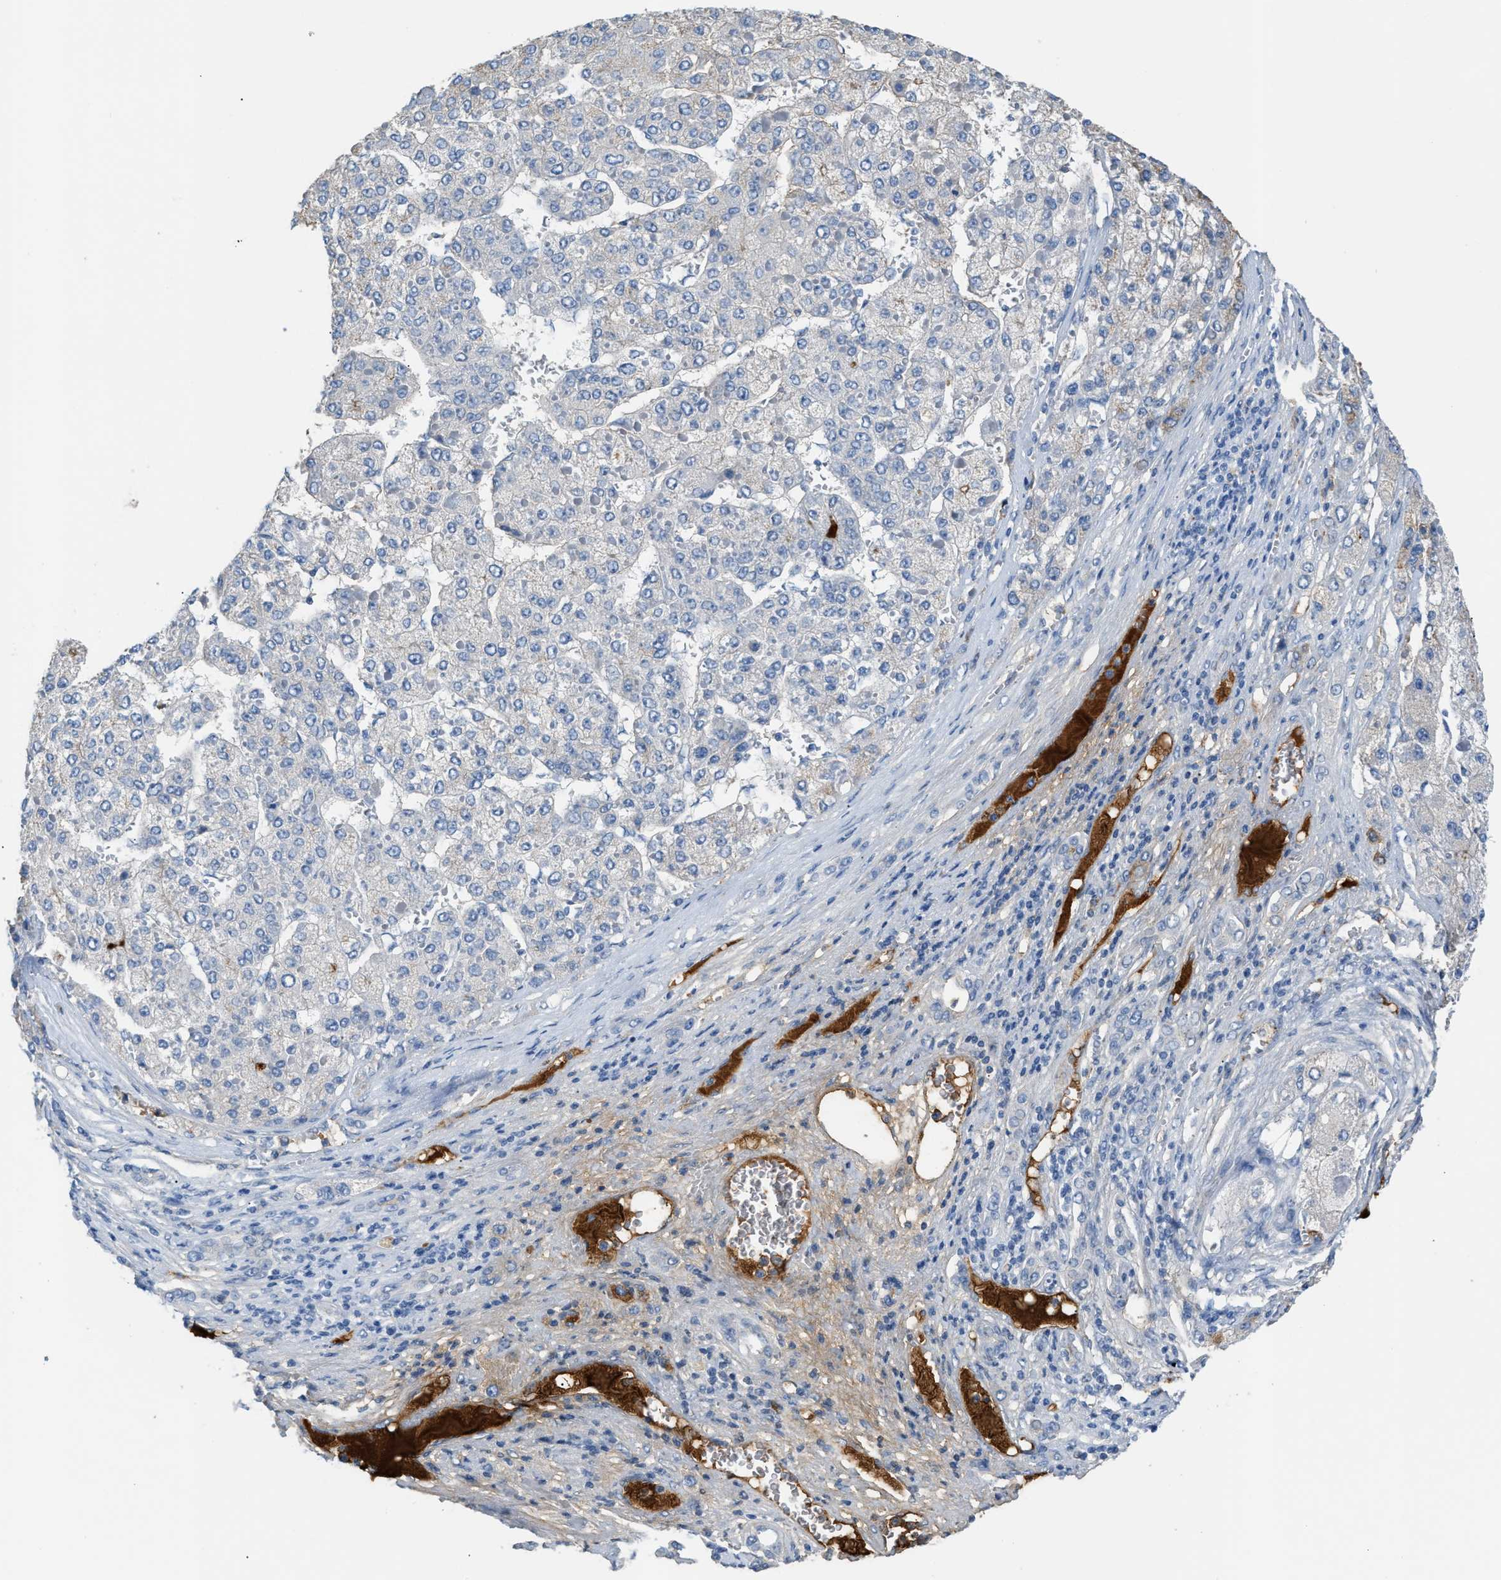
{"staining": {"intensity": "negative", "quantity": "none", "location": "none"}, "tissue": "liver cancer", "cell_type": "Tumor cells", "image_type": "cancer", "snomed": [{"axis": "morphology", "description": "Carcinoma, Hepatocellular, NOS"}, {"axis": "topography", "description": "Liver"}], "caption": "Immunohistochemistry (IHC) micrograph of liver cancer stained for a protein (brown), which shows no positivity in tumor cells.", "gene": "CFI", "patient": {"sex": "female", "age": 73}}